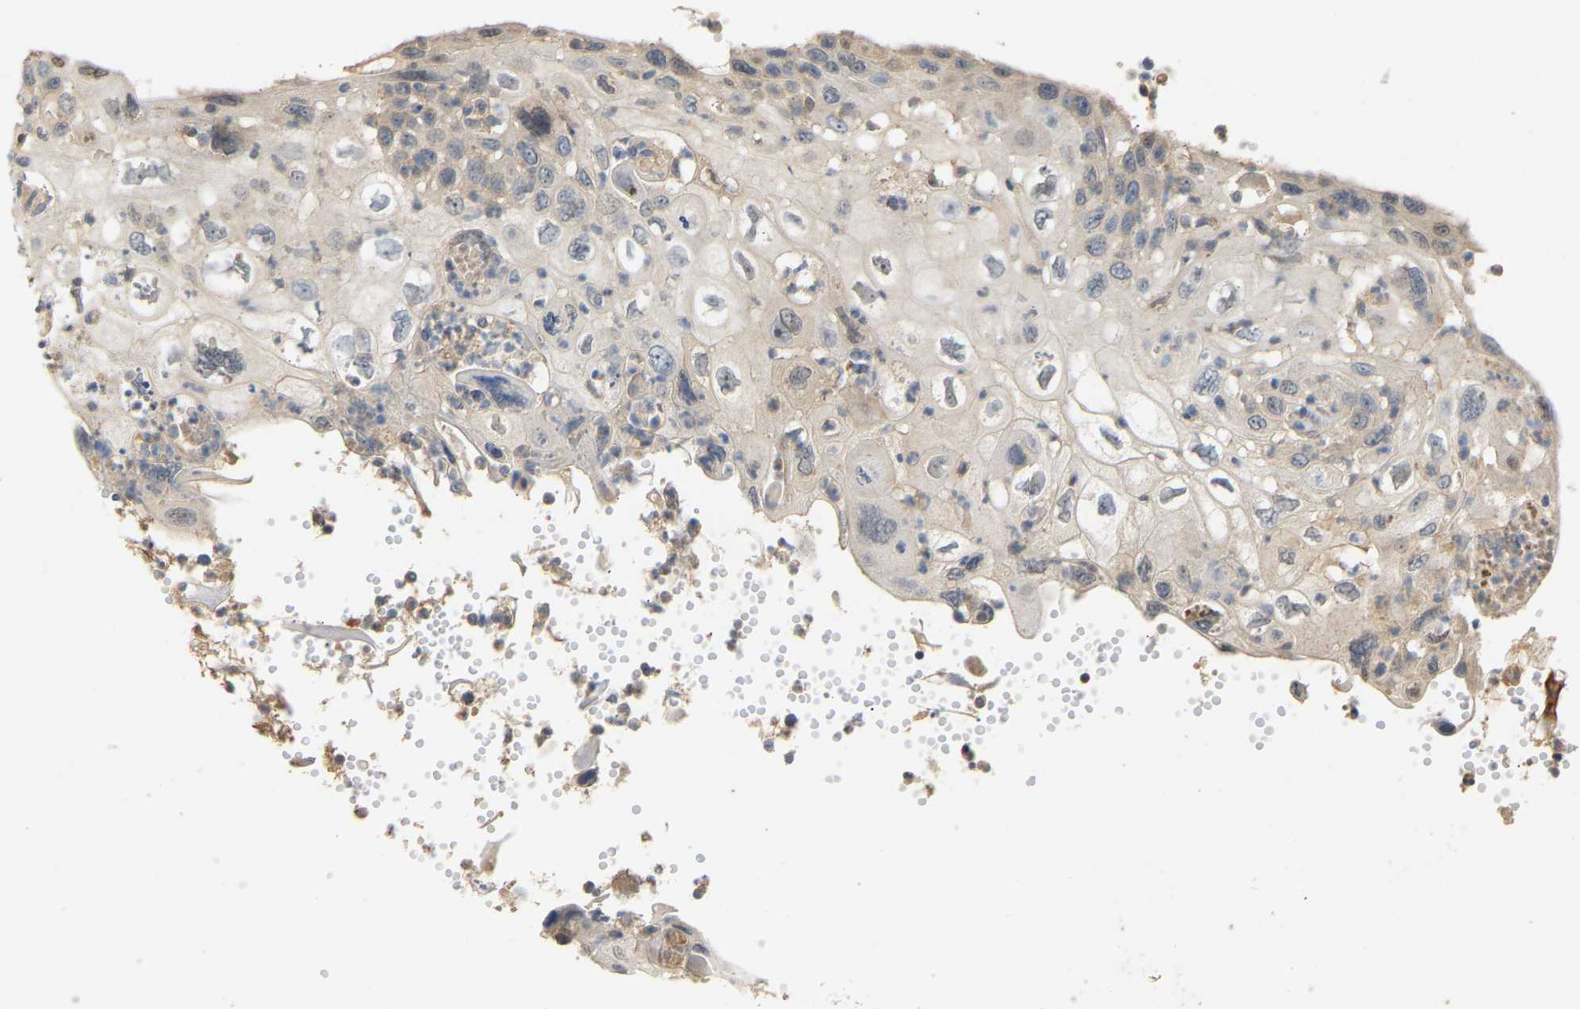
{"staining": {"intensity": "moderate", "quantity": "<25%", "location": "nuclear"}, "tissue": "cervical cancer", "cell_type": "Tumor cells", "image_type": "cancer", "snomed": [{"axis": "morphology", "description": "Squamous cell carcinoma, NOS"}, {"axis": "topography", "description": "Cervix"}], "caption": "Tumor cells show moderate nuclear expression in approximately <25% of cells in cervical squamous cell carcinoma.", "gene": "PTPN4", "patient": {"sex": "female", "age": 70}}